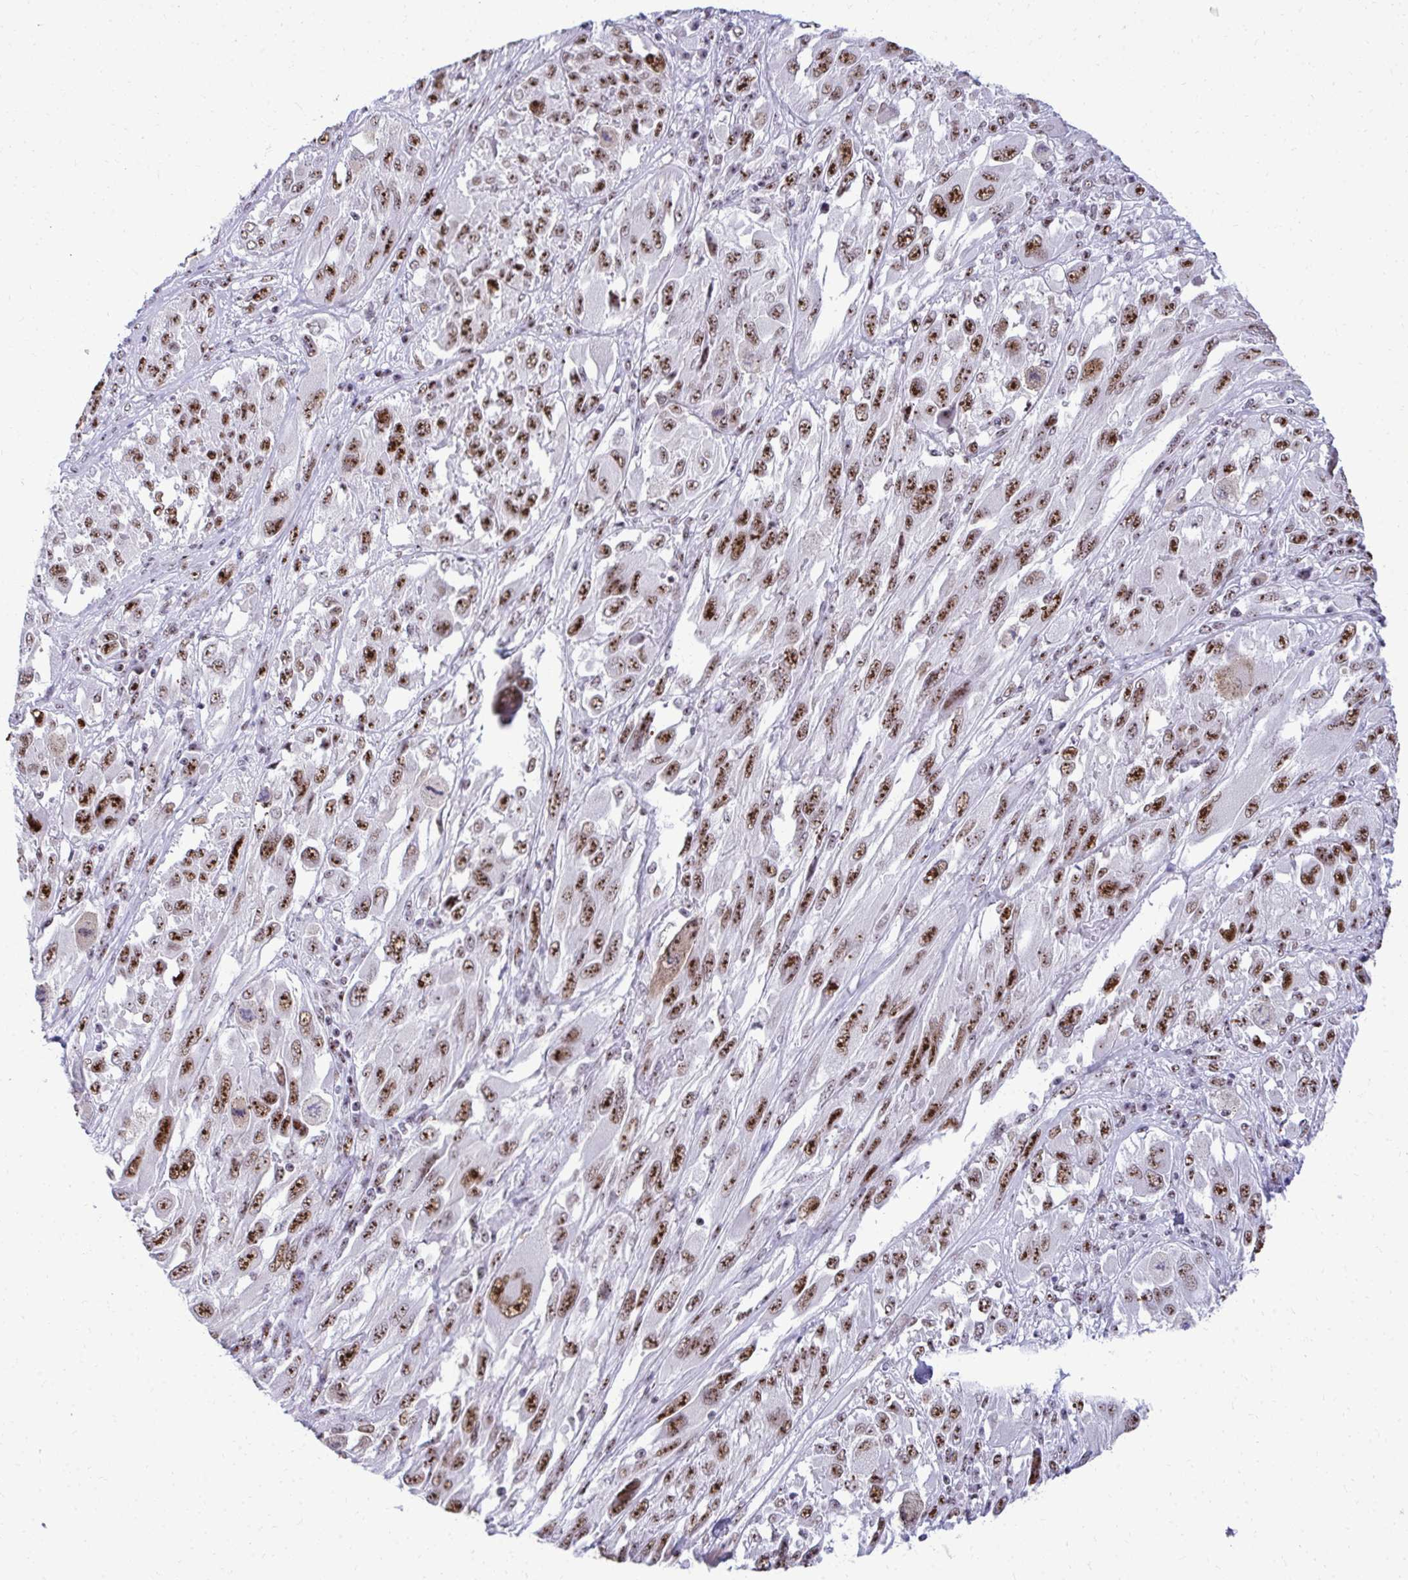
{"staining": {"intensity": "strong", "quantity": ">75%", "location": "nuclear"}, "tissue": "melanoma", "cell_type": "Tumor cells", "image_type": "cancer", "snomed": [{"axis": "morphology", "description": "Malignant melanoma, NOS"}, {"axis": "topography", "description": "Skin"}], "caption": "This histopathology image demonstrates immunohistochemistry staining of melanoma, with high strong nuclear staining in about >75% of tumor cells.", "gene": "PELP1", "patient": {"sex": "female", "age": 91}}